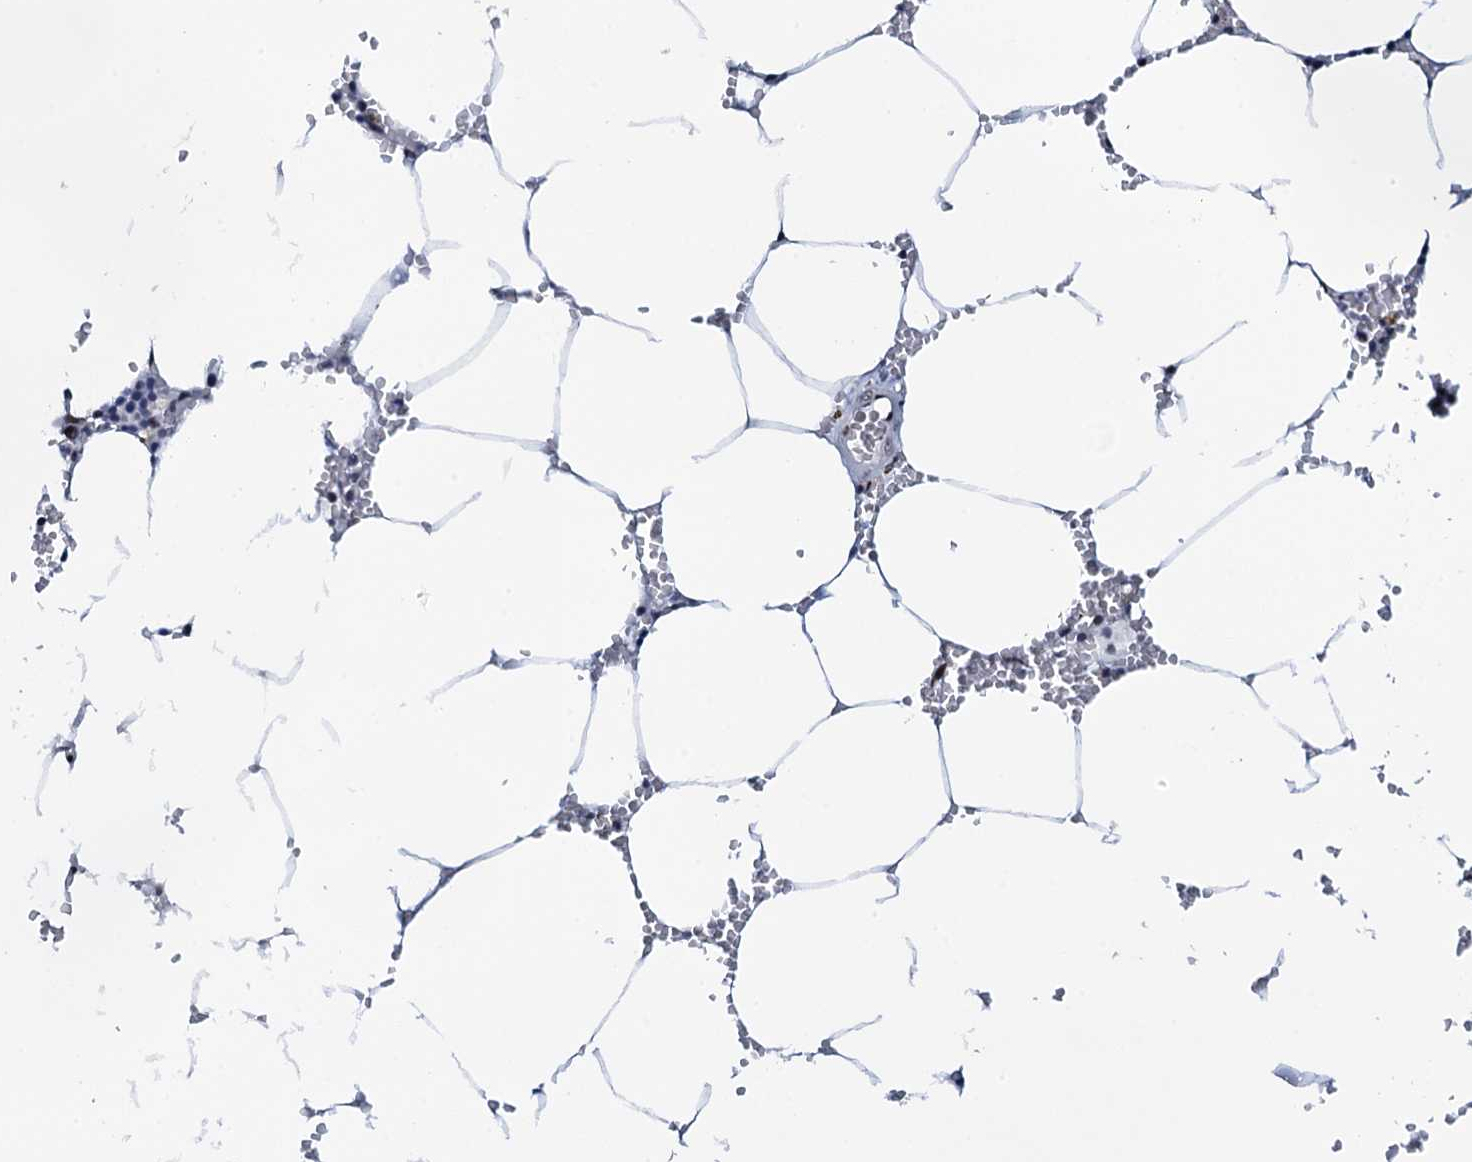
{"staining": {"intensity": "moderate", "quantity": "25%-75%", "location": "nuclear"}, "tissue": "bone marrow", "cell_type": "Hematopoietic cells", "image_type": "normal", "snomed": [{"axis": "morphology", "description": "Normal tissue, NOS"}, {"axis": "topography", "description": "Bone marrow"}], "caption": "A medium amount of moderate nuclear expression is identified in about 25%-75% of hematopoietic cells in benign bone marrow.", "gene": "NKAPD1", "patient": {"sex": "male", "age": 70}}